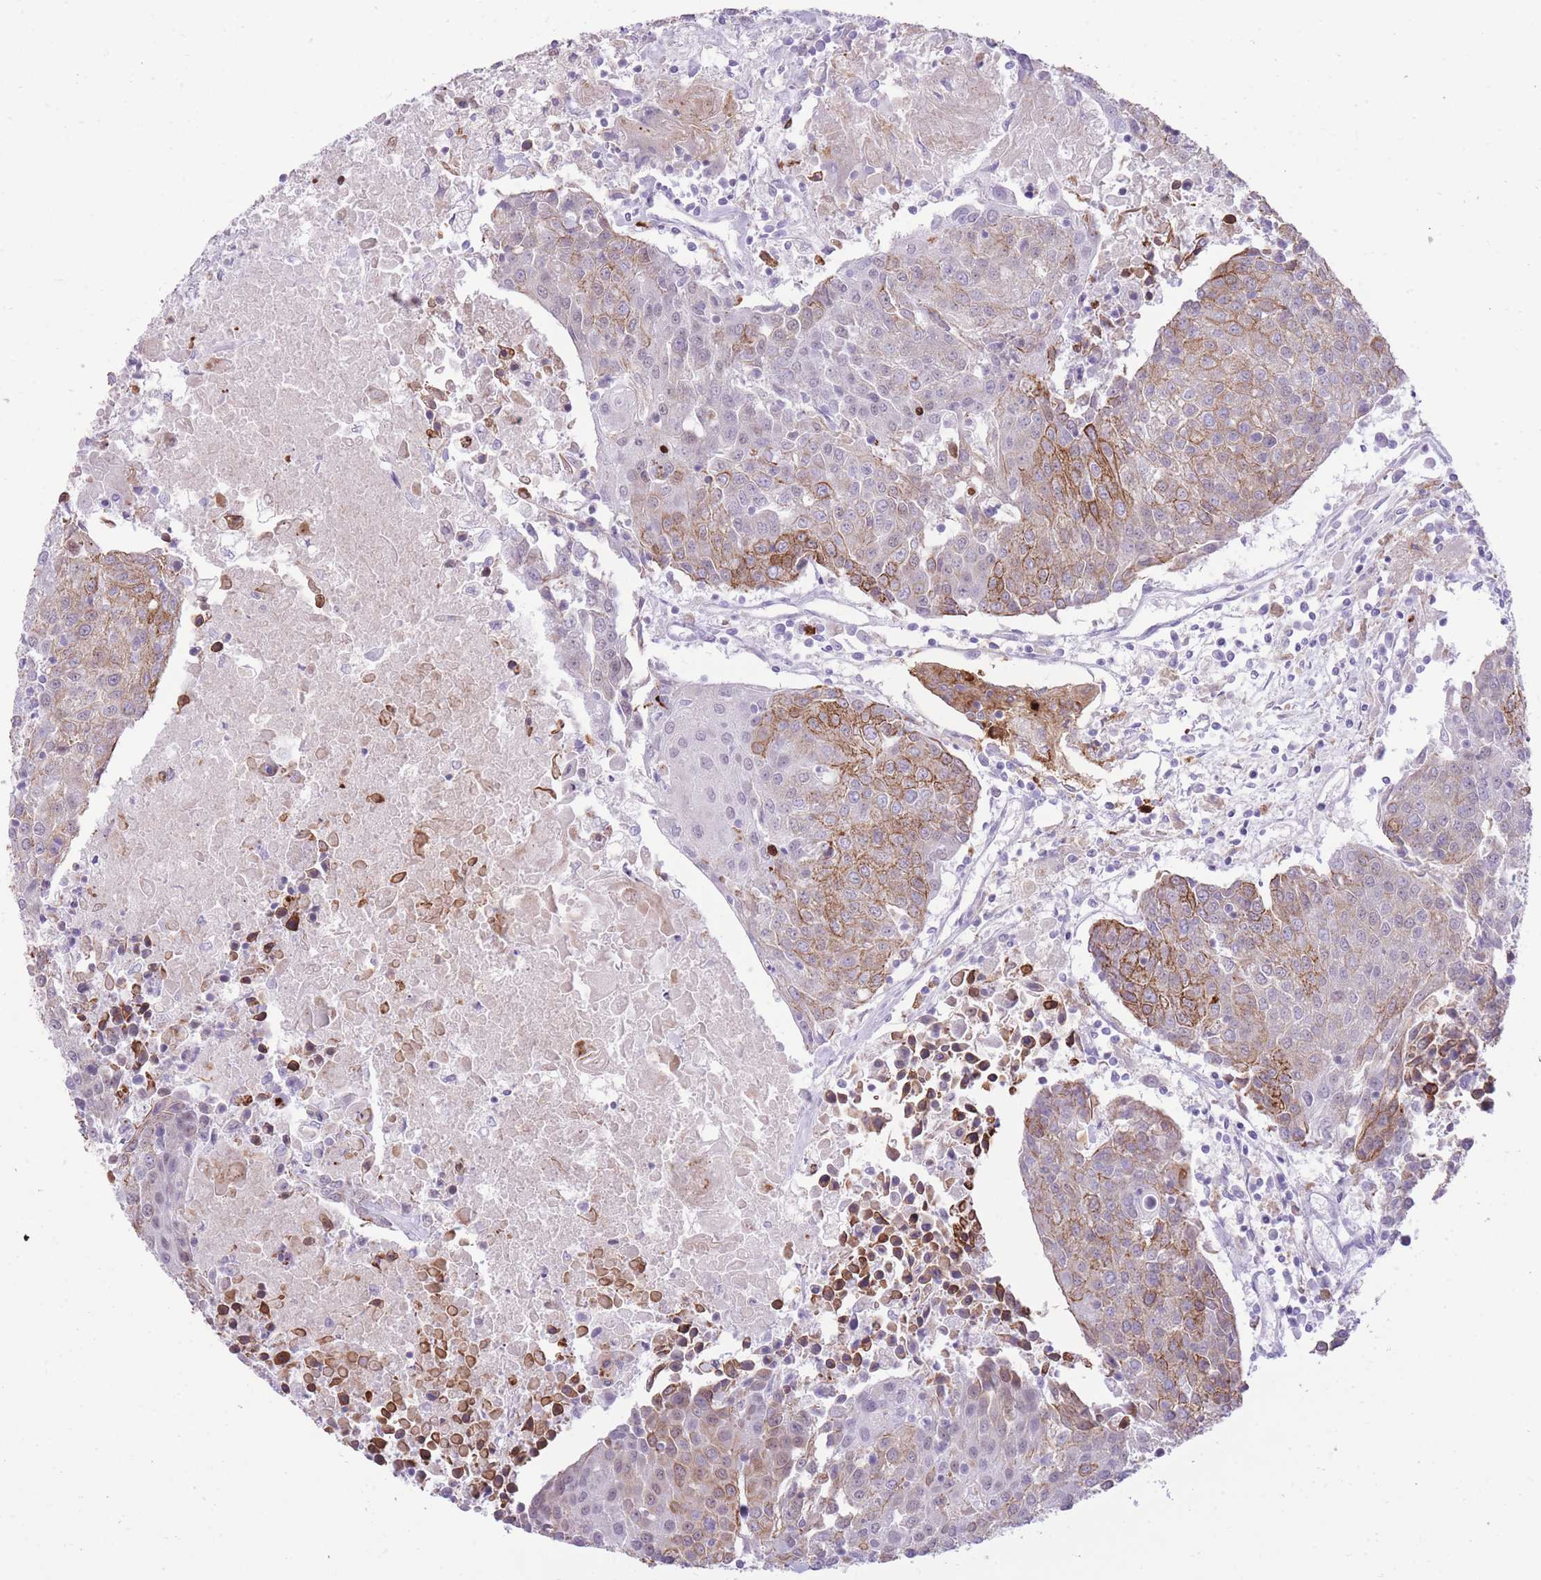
{"staining": {"intensity": "moderate", "quantity": "25%-75%", "location": "cytoplasmic/membranous"}, "tissue": "urothelial cancer", "cell_type": "Tumor cells", "image_type": "cancer", "snomed": [{"axis": "morphology", "description": "Urothelial carcinoma, High grade"}, {"axis": "topography", "description": "Urinary bladder"}], "caption": "An image of high-grade urothelial carcinoma stained for a protein reveals moderate cytoplasmic/membranous brown staining in tumor cells.", "gene": "MEIS3", "patient": {"sex": "female", "age": 85}}